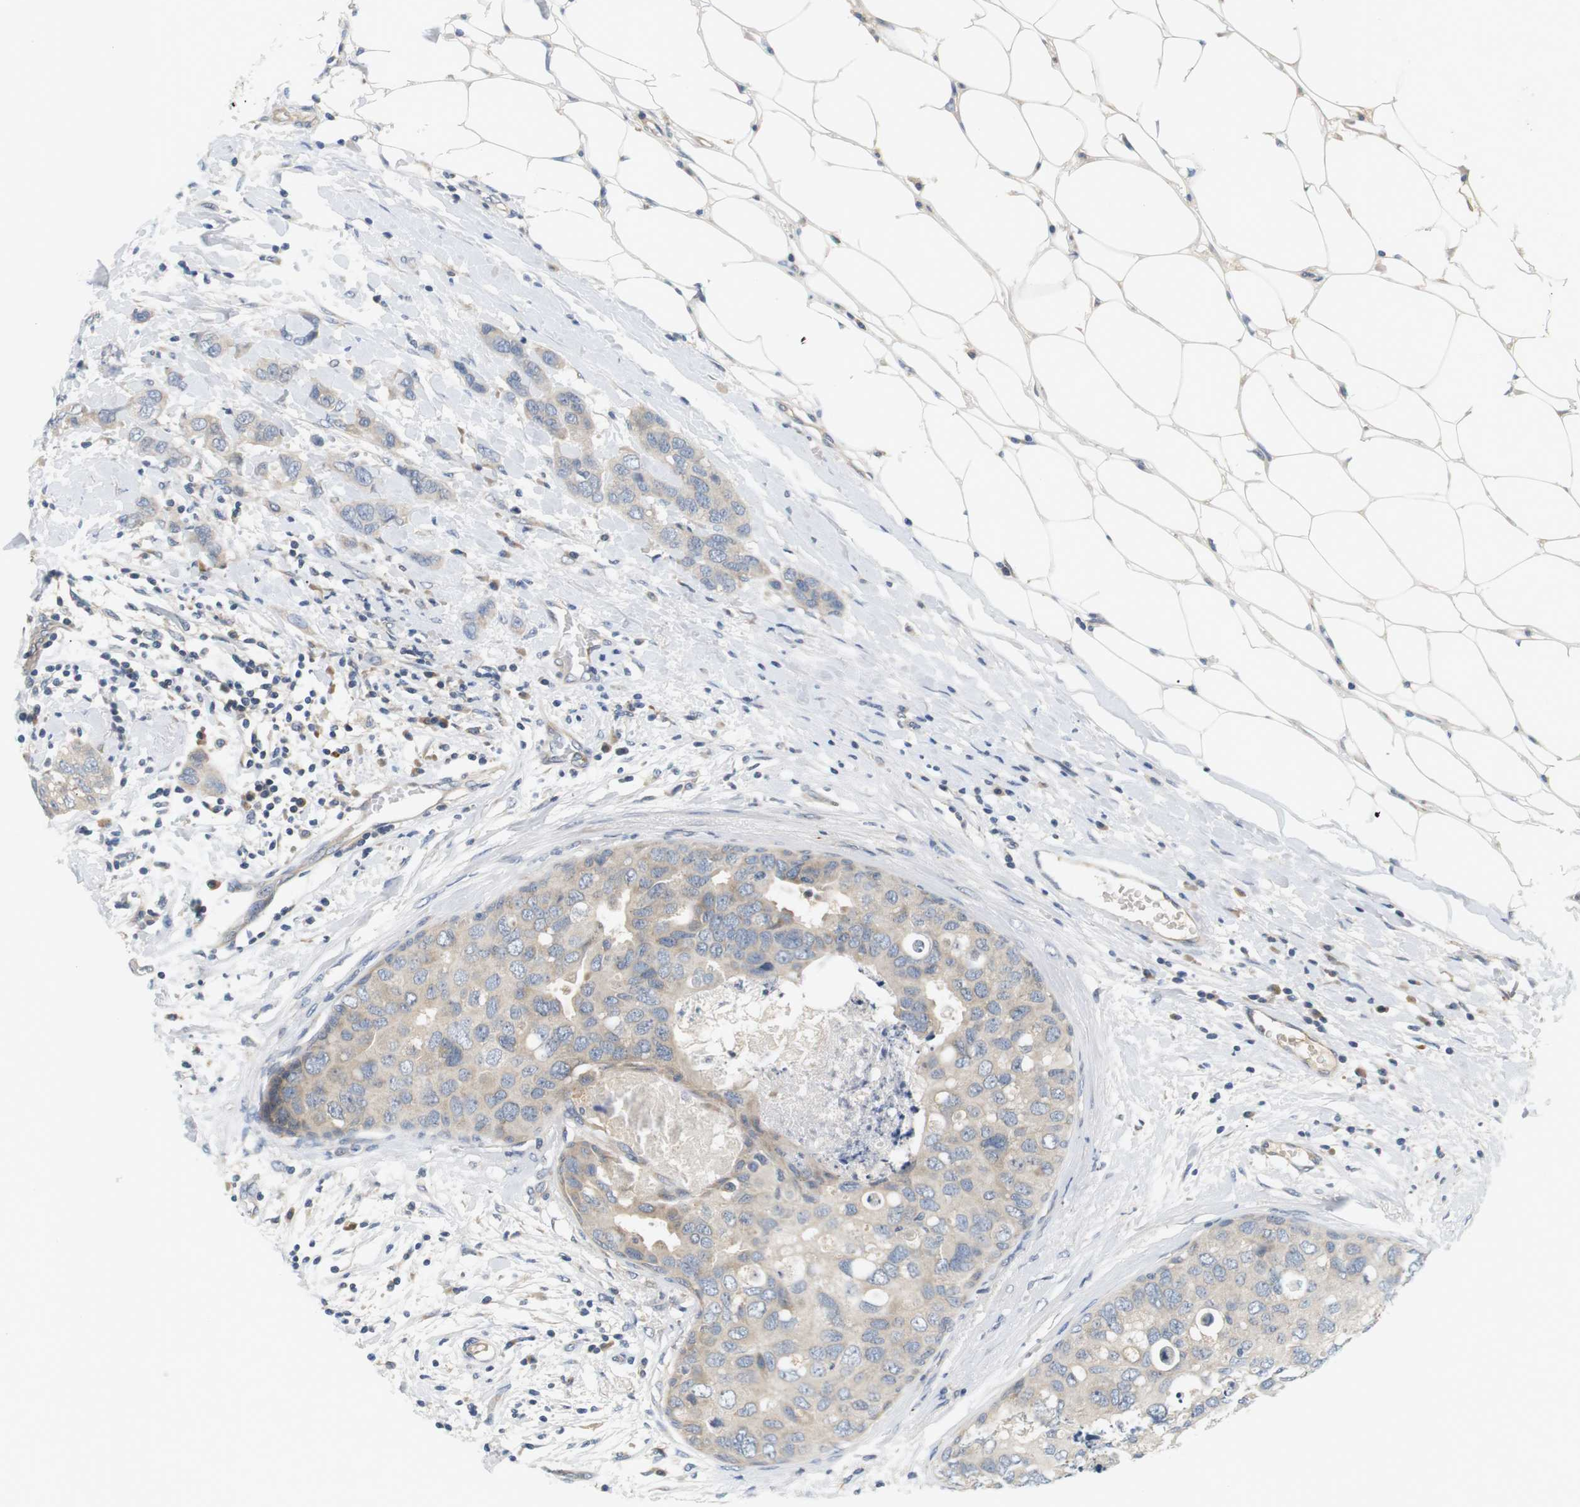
{"staining": {"intensity": "negative", "quantity": "none", "location": "none"}, "tissue": "breast cancer", "cell_type": "Tumor cells", "image_type": "cancer", "snomed": [{"axis": "morphology", "description": "Duct carcinoma"}, {"axis": "topography", "description": "Breast"}], "caption": "High power microscopy micrograph of an IHC histopathology image of intraductal carcinoma (breast), revealing no significant positivity in tumor cells.", "gene": "EVA1C", "patient": {"sex": "female", "age": 50}}